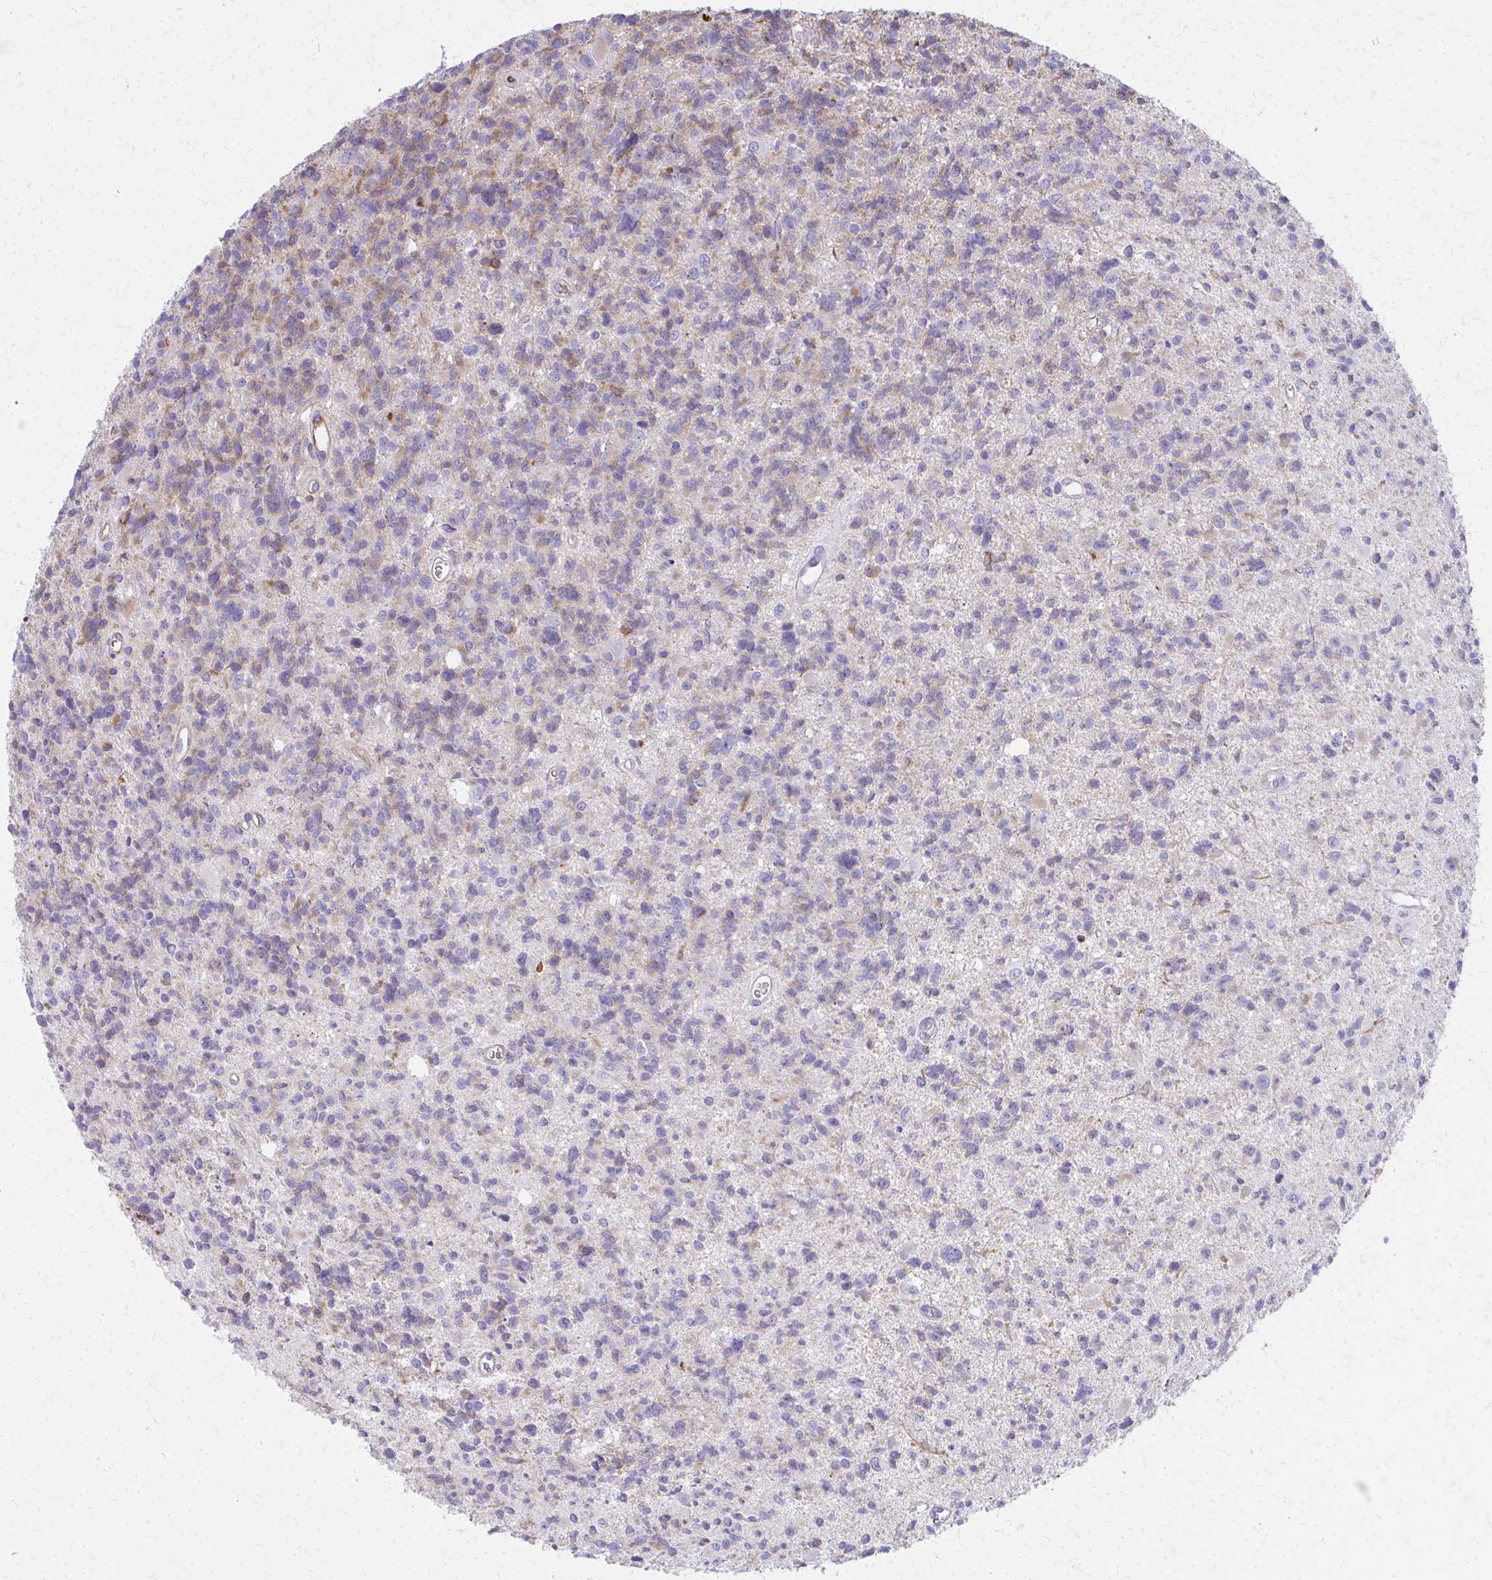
{"staining": {"intensity": "weak", "quantity": "<25%", "location": "cytoplasmic/membranous"}, "tissue": "glioma", "cell_type": "Tumor cells", "image_type": "cancer", "snomed": [{"axis": "morphology", "description": "Glioma, malignant, High grade"}, {"axis": "topography", "description": "Brain"}], "caption": "DAB (3,3'-diaminobenzidine) immunohistochemical staining of human glioma exhibits no significant staining in tumor cells. Nuclei are stained in blue.", "gene": "TPSG1", "patient": {"sex": "male", "age": 29}}